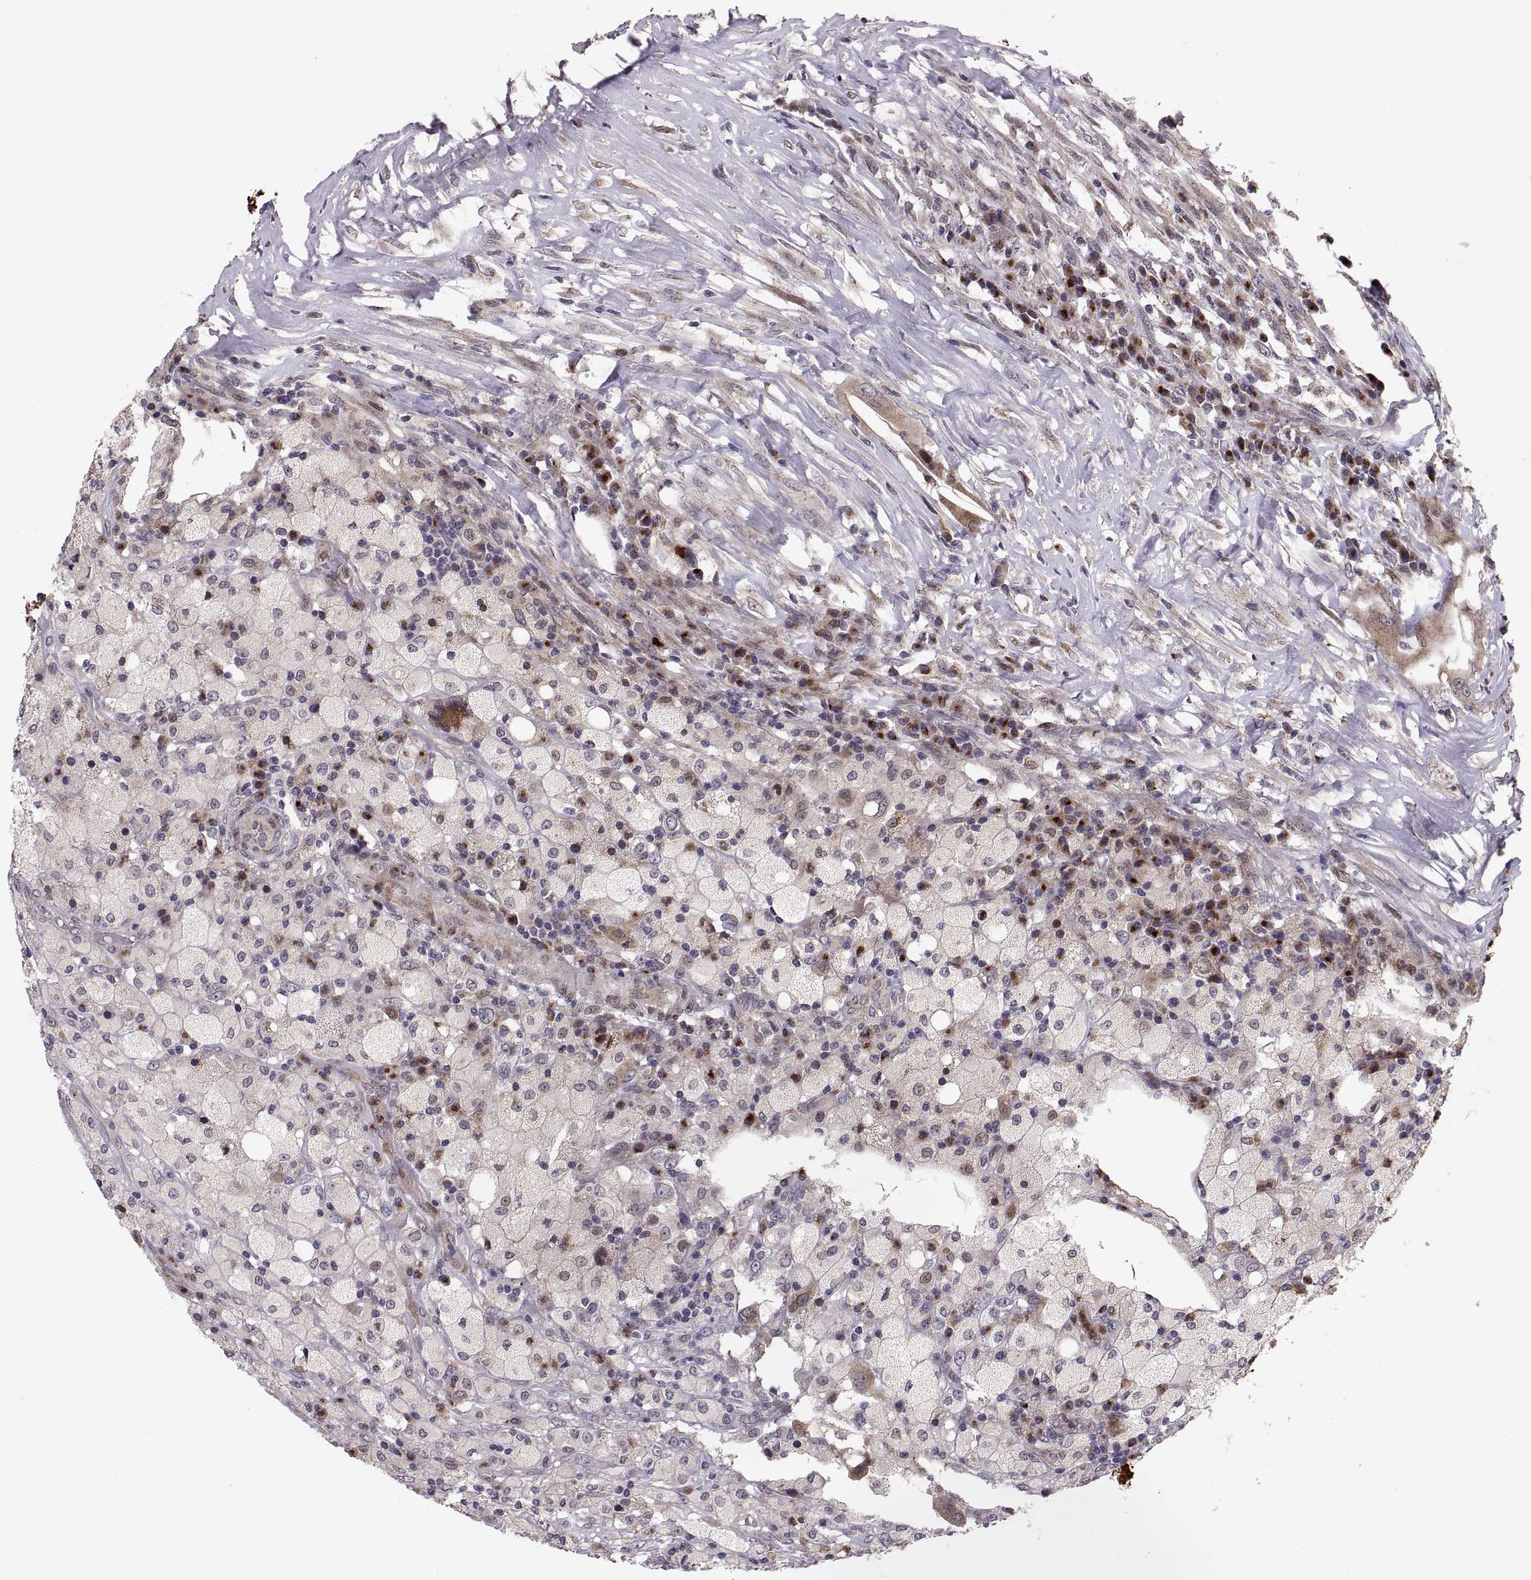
{"staining": {"intensity": "negative", "quantity": "none", "location": "none"}, "tissue": "testis cancer", "cell_type": "Tumor cells", "image_type": "cancer", "snomed": [{"axis": "morphology", "description": "Necrosis, NOS"}, {"axis": "morphology", "description": "Carcinoma, Embryonal, NOS"}, {"axis": "topography", "description": "Testis"}], "caption": "Photomicrograph shows no significant protein expression in tumor cells of testis cancer.", "gene": "TESC", "patient": {"sex": "male", "age": 19}}